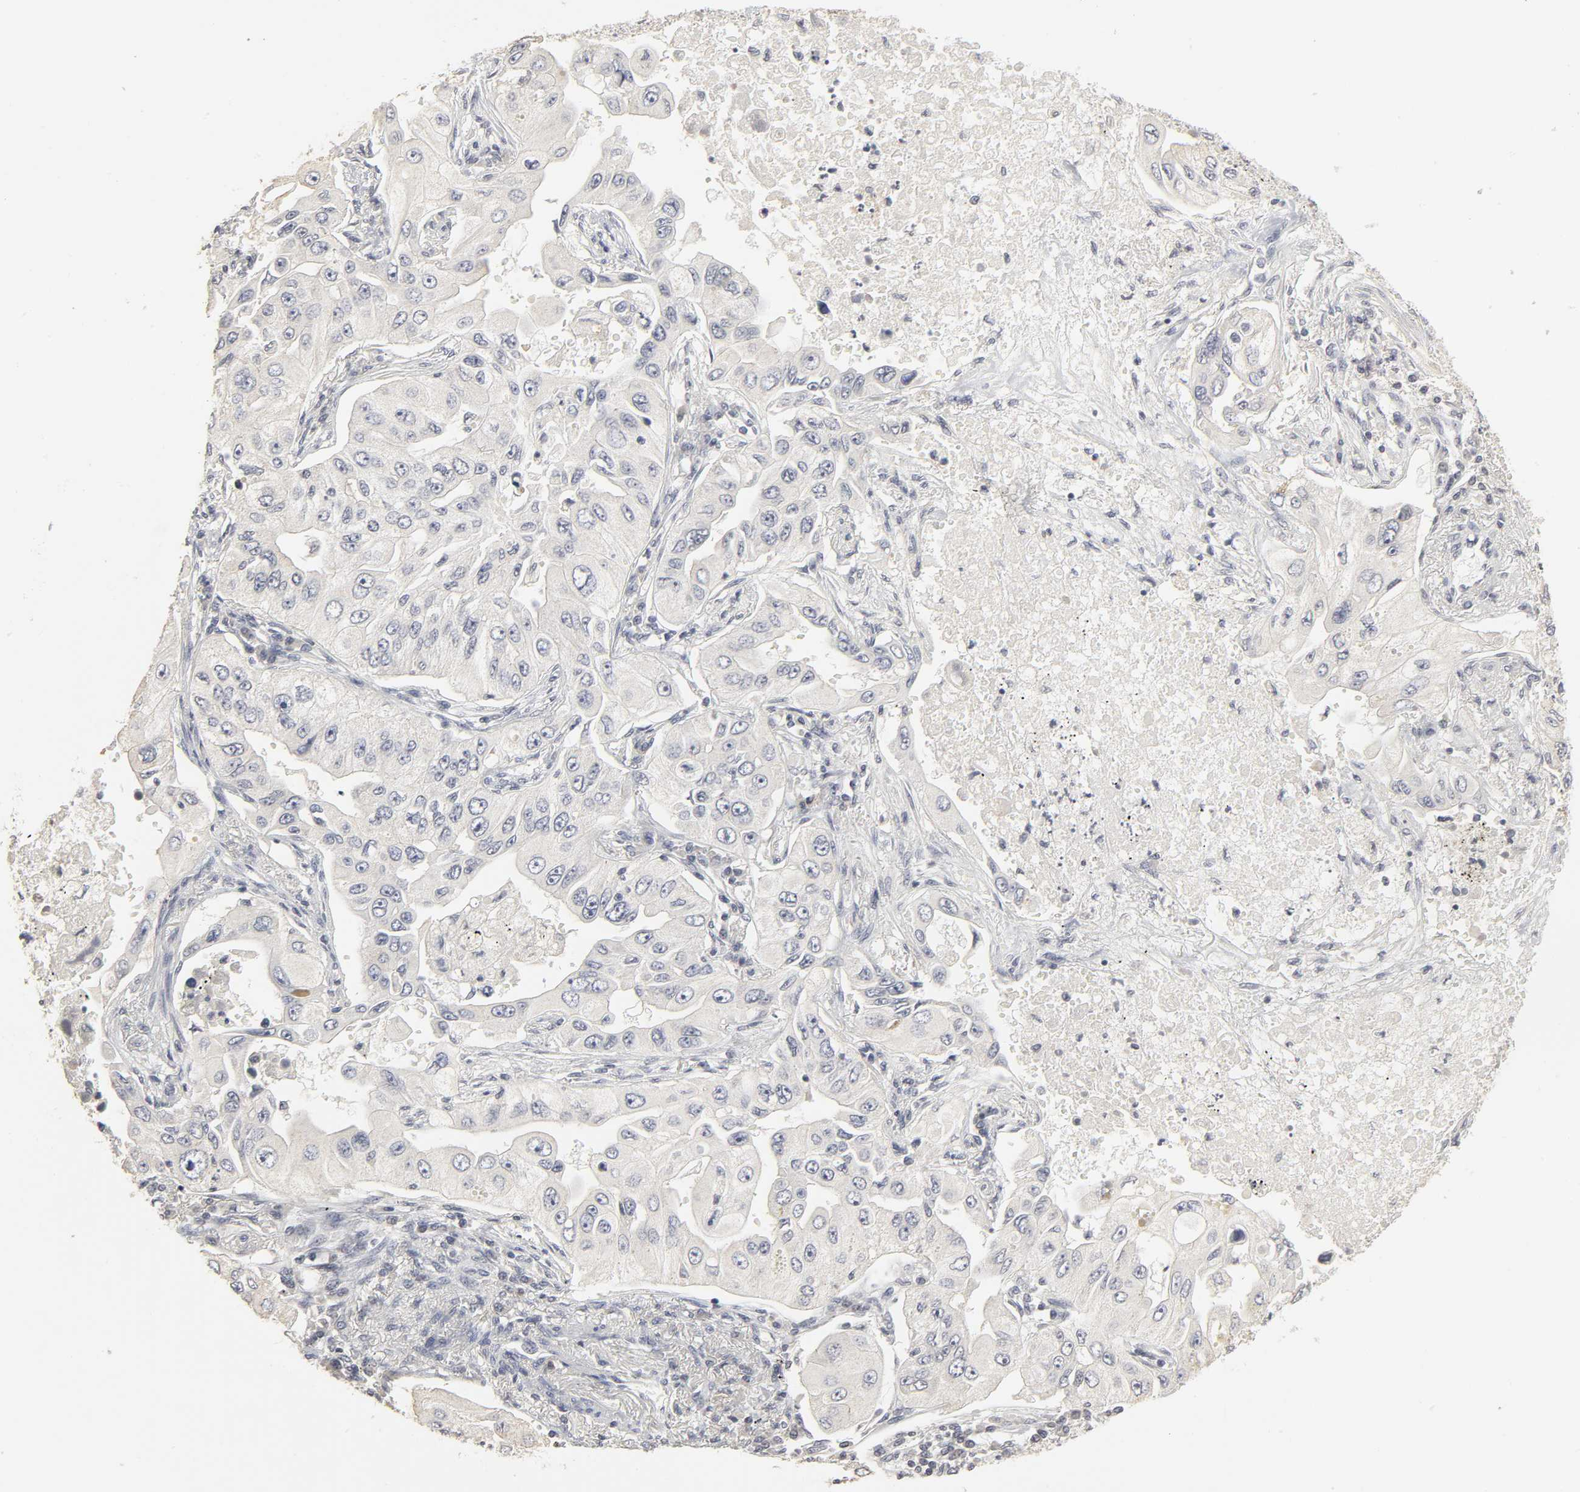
{"staining": {"intensity": "negative", "quantity": "none", "location": "none"}, "tissue": "lung cancer", "cell_type": "Tumor cells", "image_type": "cancer", "snomed": [{"axis": "morphology", "description": "Adenocarcinoma, NOS"}, {"axis": "topography", "description": "Lung"}], "caption": "Immunohistochemistry (IHC) of lung adenocarcinoma demonstrates no expression in tumor cells. (Brightfield microscopy of DAB (3,3'-diaminobenzidine) immunohistochemistry (IHC) at high magnification).", "gene": "TCAP", "patient": {"sex": "male", "age": 84}}